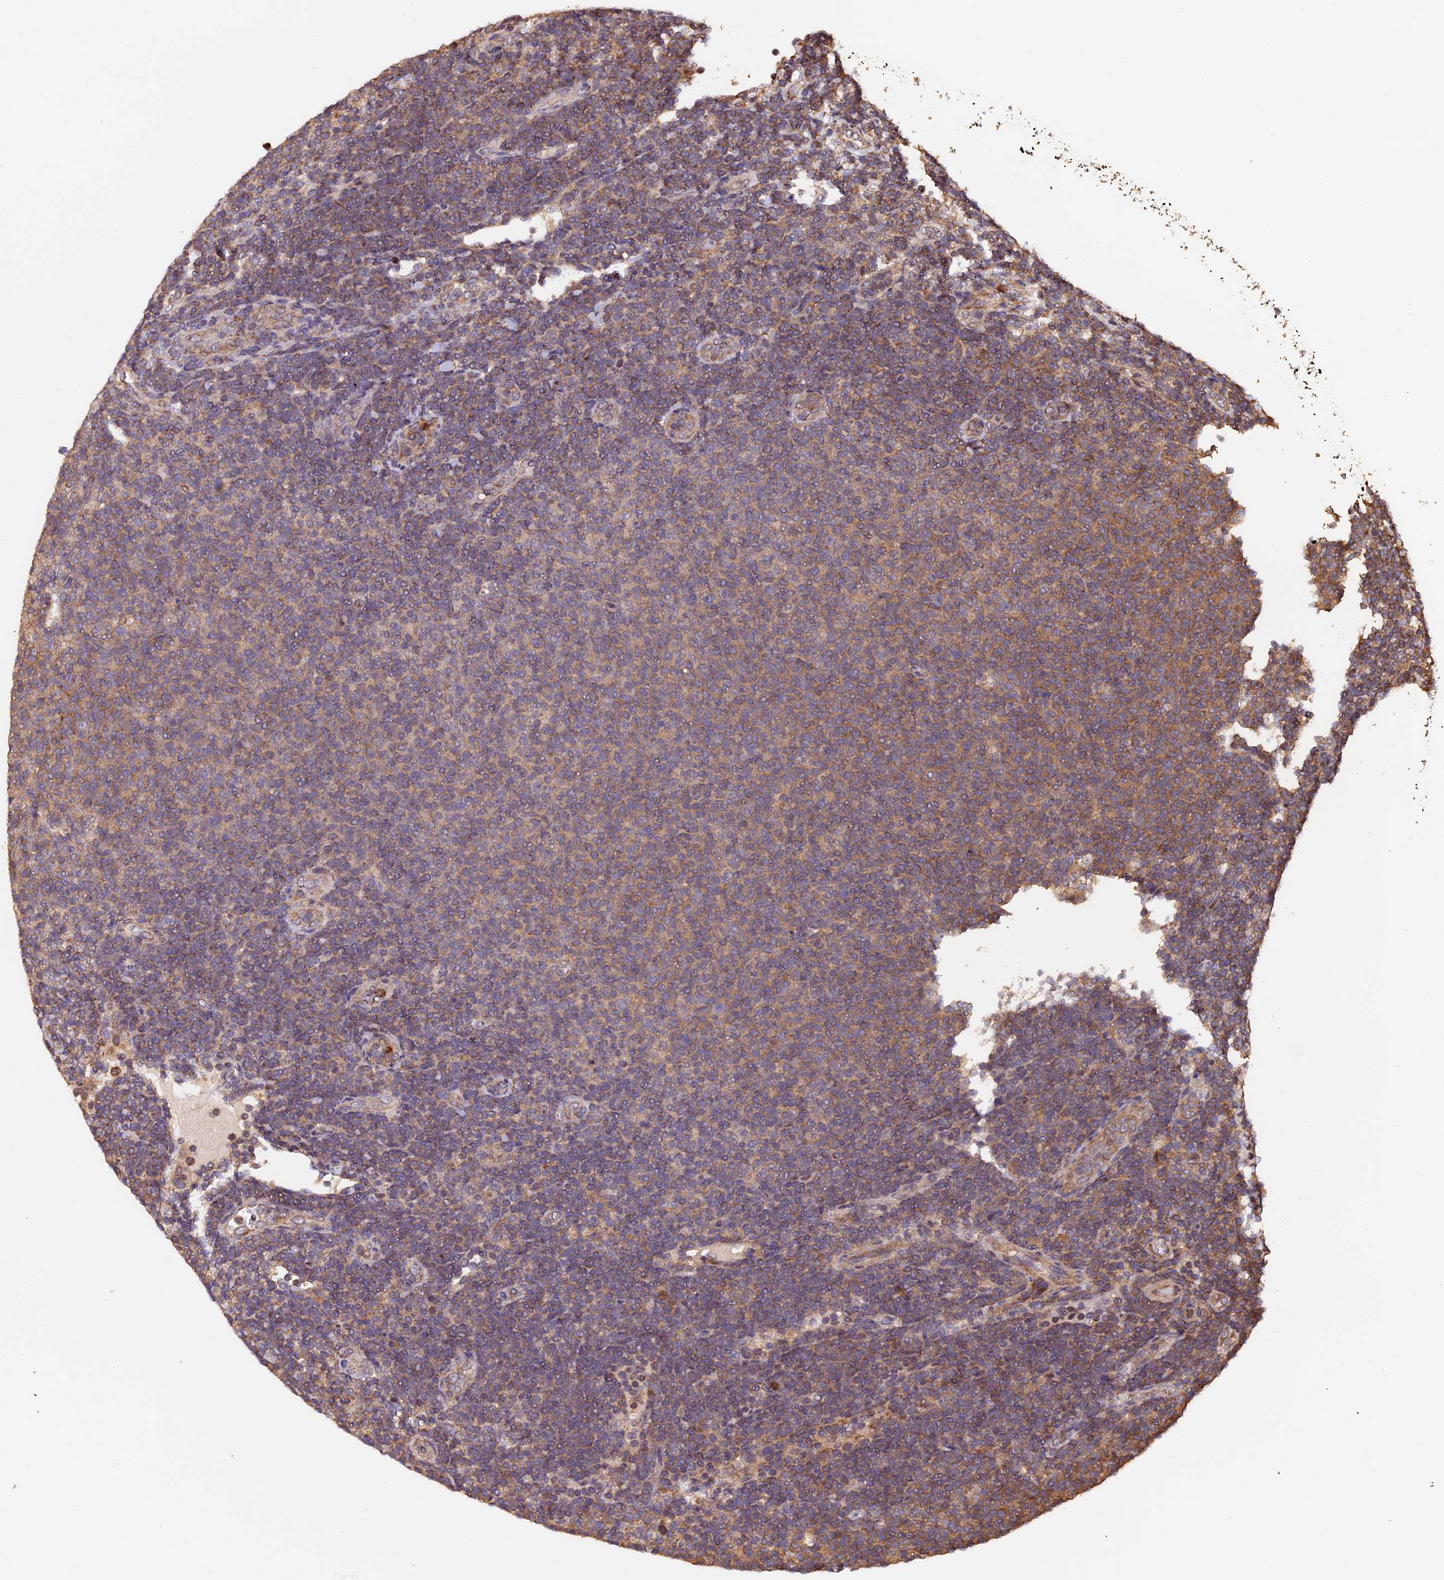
{"staining": {"intensity": "weak", "quantity": ">75%", "location": "cytoplasmic/membranous"}, "tissue": "lymphoma", "cell_type": "Tumor cells", "image_type": "cancer", "snomed": [{"axis": "morphology", "description": "Malignant lymphoma, non-Hodgkin's type, Low grade"}, {"axis": "topography", "description": "Lymph node"}], "caption": "Immunohistochemical staining of lymphoma reveals low levels of weak cytoplasmic/membranous expression in about >75% of tumor cells. The staining is performed using DAB brown chromogen to label protein expression. The nuclei are counter-stained blue using hematoxylin.", "gene": "PKD2L2", "patient": {"sex": "male", "age": 66}}